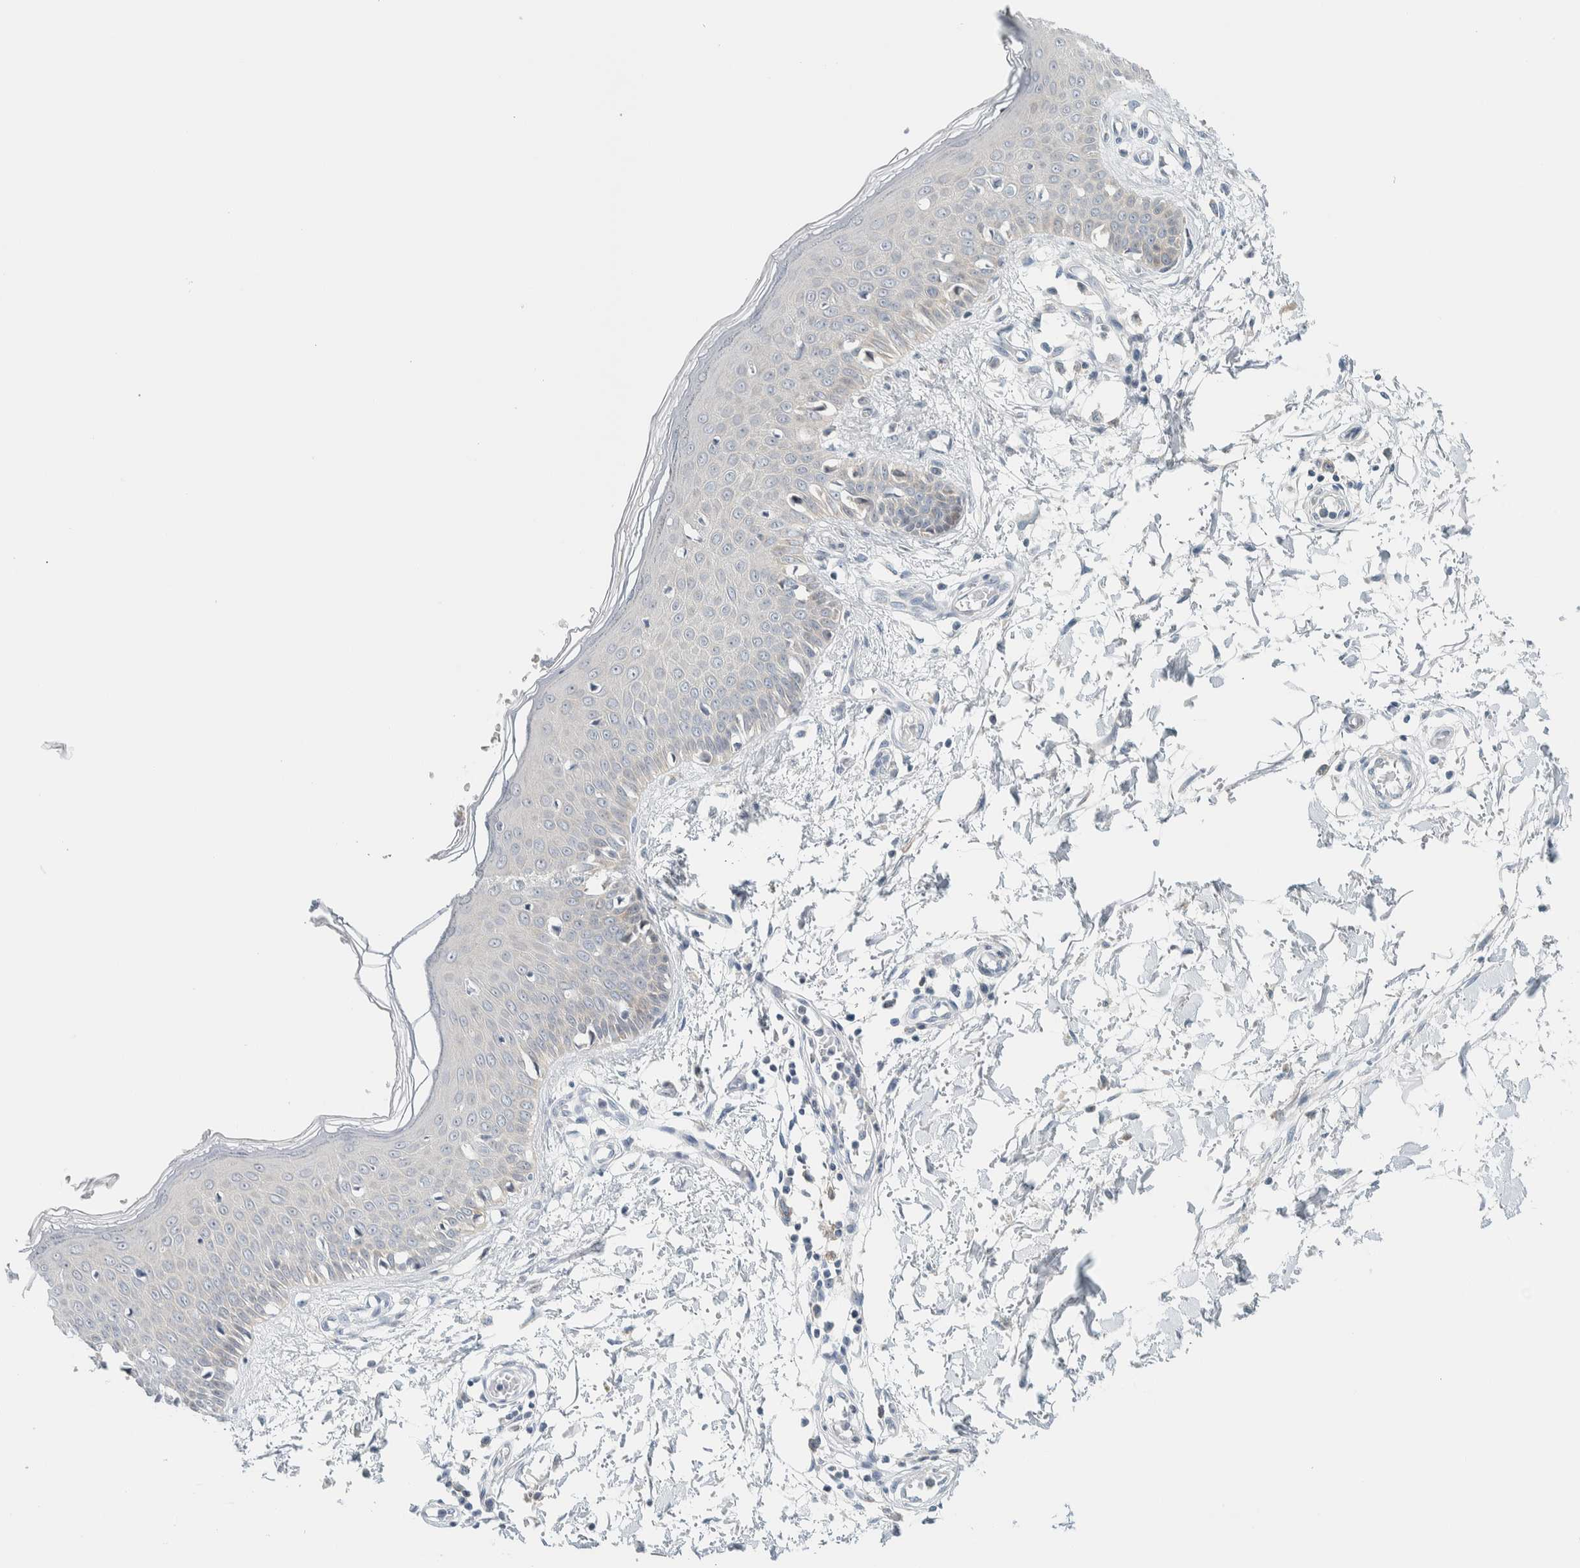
{"staining": {"intensity": "negative", "quantity": "none", "location": "none"}, "tissue": "skin", "cell_type": "Fibroblasts", "image_type": "normal", "snomed": [{"axis": "morphology", "description": "Normal tissue, NOS"}, {"axis": "morphology", "description": "Inflammation, NOS"}, {"axis": "topography", "description": "Skin"}], "caption": "IHC micrograph of normal skin: human skin stained with DAB (3,3'-diaminobenzidine) demonstrates no significant protein staining in fibroblasts. (DAB (3,3'-diaminobenzidine) immunohistochemistry, high magnification).", "gene": "NDE1", "patient": {"sex": "female", "age": 44}}